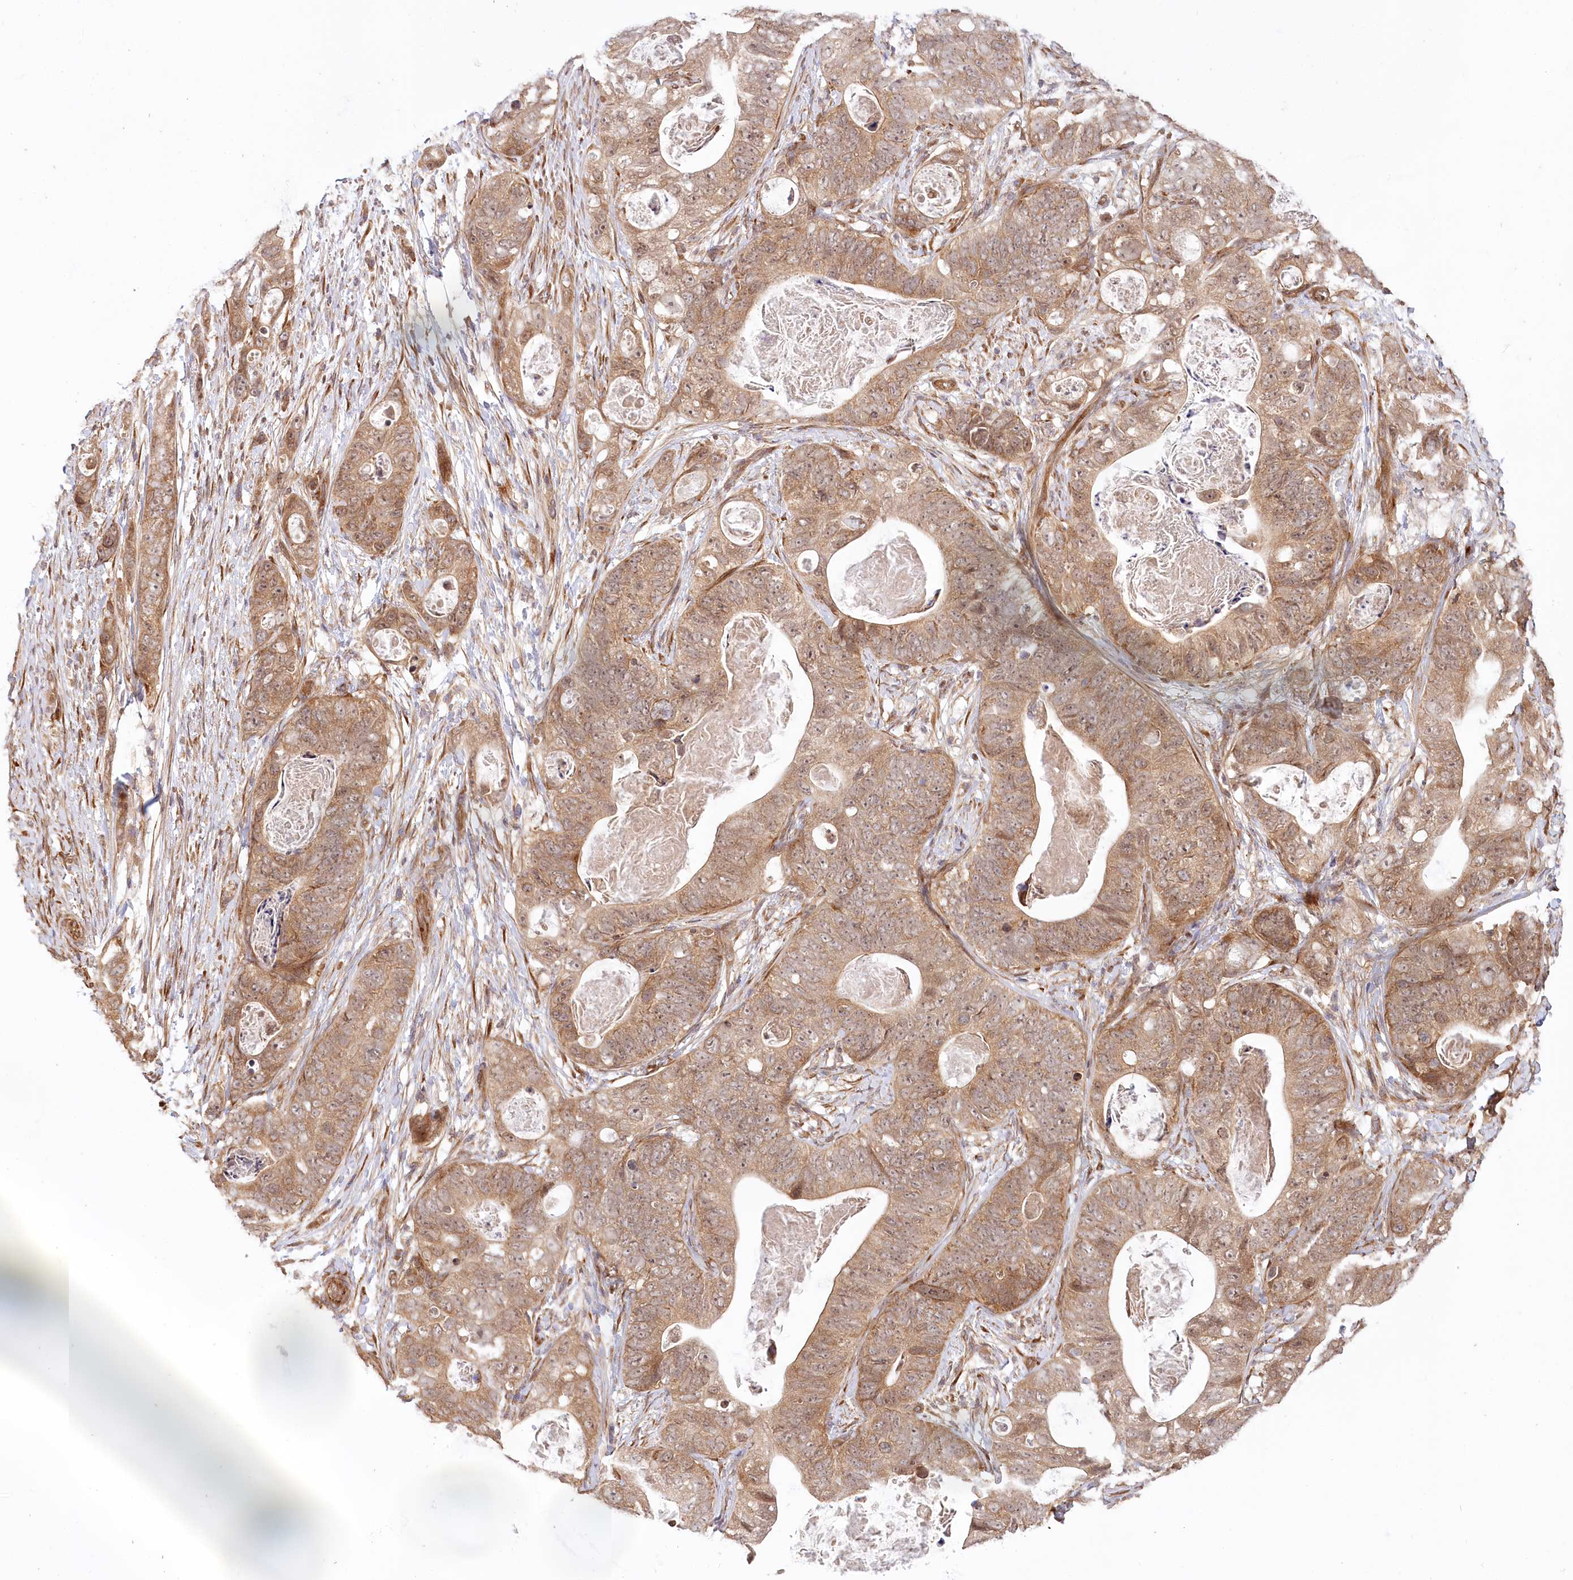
{"staining": {"intensity": "moderate", "quantity": ">75%", "location": "cytoplasmic/membranous,nuclear"}, "tissue": "stomach cancer", "cell_type": "Tumor cells", "image_type": "cancer", "snomed": [{"axis": "morphology", "description": "Adenocarcinoma, NOS"}, {"axis": "topography", "description": "Stomach"}], "caption": "Stomach cancer (adenocarcinoma) tissue exhibits moderate cytoplasmic/membranous and nuclear expression in approximately >75% of tumor cells", "gene": "CEP70", "patient": {"sex": "female", "age": 89}}